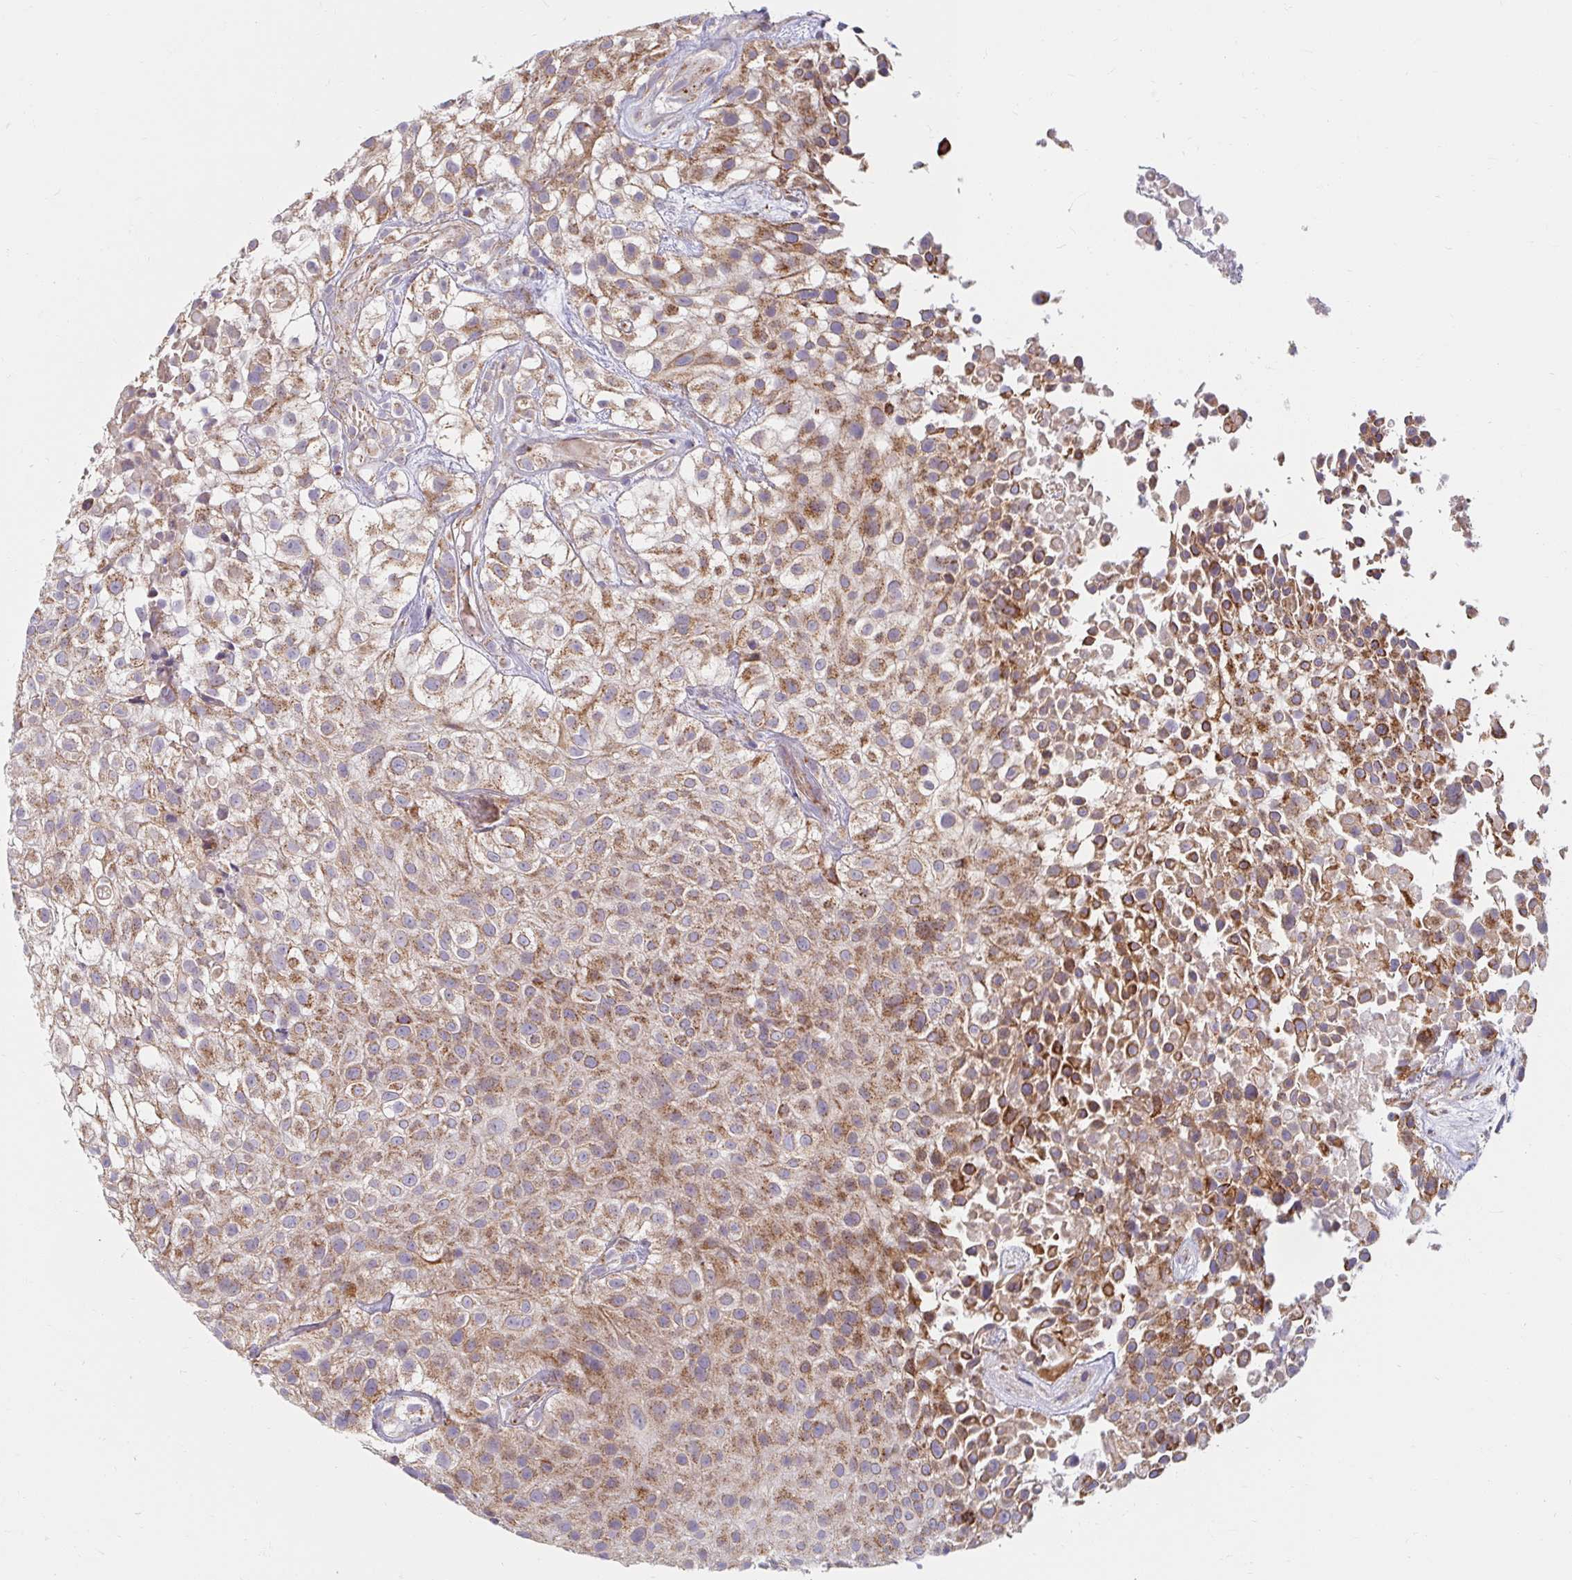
{"staining": {"intensity": "moderate", "quantity": ">75%", "location": "cytoplasmic/membranous"}, "tissue": "urothelial cancer", "cell_type": "Tumor cells", "image_type": "cancer", "snomed": [{"axis": "morphology", "description": "Urothelial carcinoma, High grade"}, {"axis": "topography", "description": "Urinary bladder"}], "caption": "IHC (DAB) staining of human urothelial carcinoma (high-grade) reveals moderate cytoplasmic/membranous protein staining in approximately >75% of tumor cells. (DAB IHC, brown staining for protein, blue staining for nuclei).", "gene": "SKP2", "patient": {"sex": "male", "age": 56}}